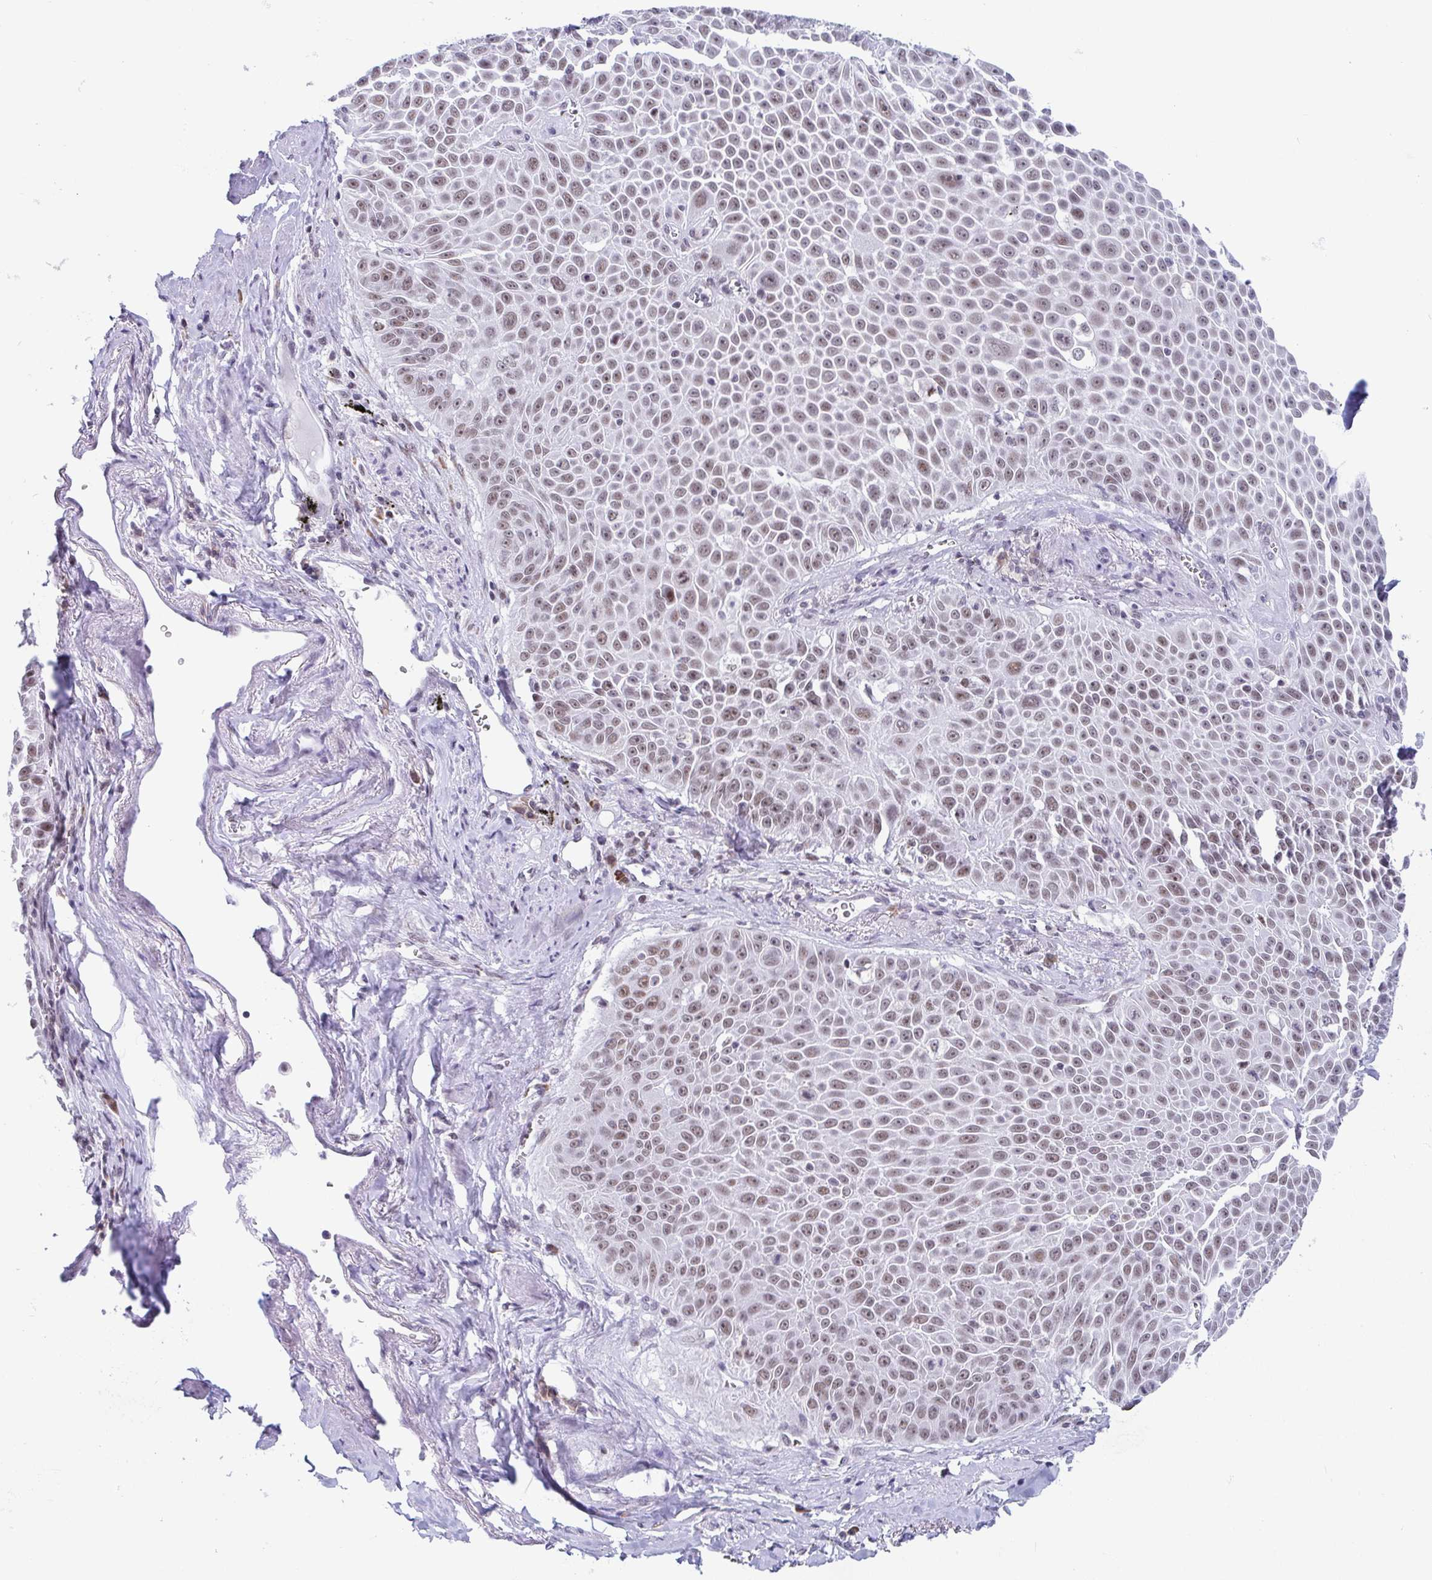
{"staining": {"intensity": "moderate", "quantity": ">75%", "location": "nuclear"}, "tissue": "lung cancer", "cell_type": "Tumor cells", "image_type": "cancer", "snomed": [{"axis": "morphology", "description": "Squamous cell carcinoma, NOS"}, {"axis": "morphology", "description": "Squamous cell carcinoma, metastatic, NOS"}, {"axis": "topography", "description": "Lymph node"}, {"axis": "topography", "description": "Lung"}], "caption": "Lung cancer stained with immunohistochemistry demonstrates moderate nuclear positivity in approximately >75% of tumor cells. (brown staining indicates protein expression, while blue staining denotes nuclei).", "gene": "WDR72", "patient": {"sex": "female", "age": 62}}